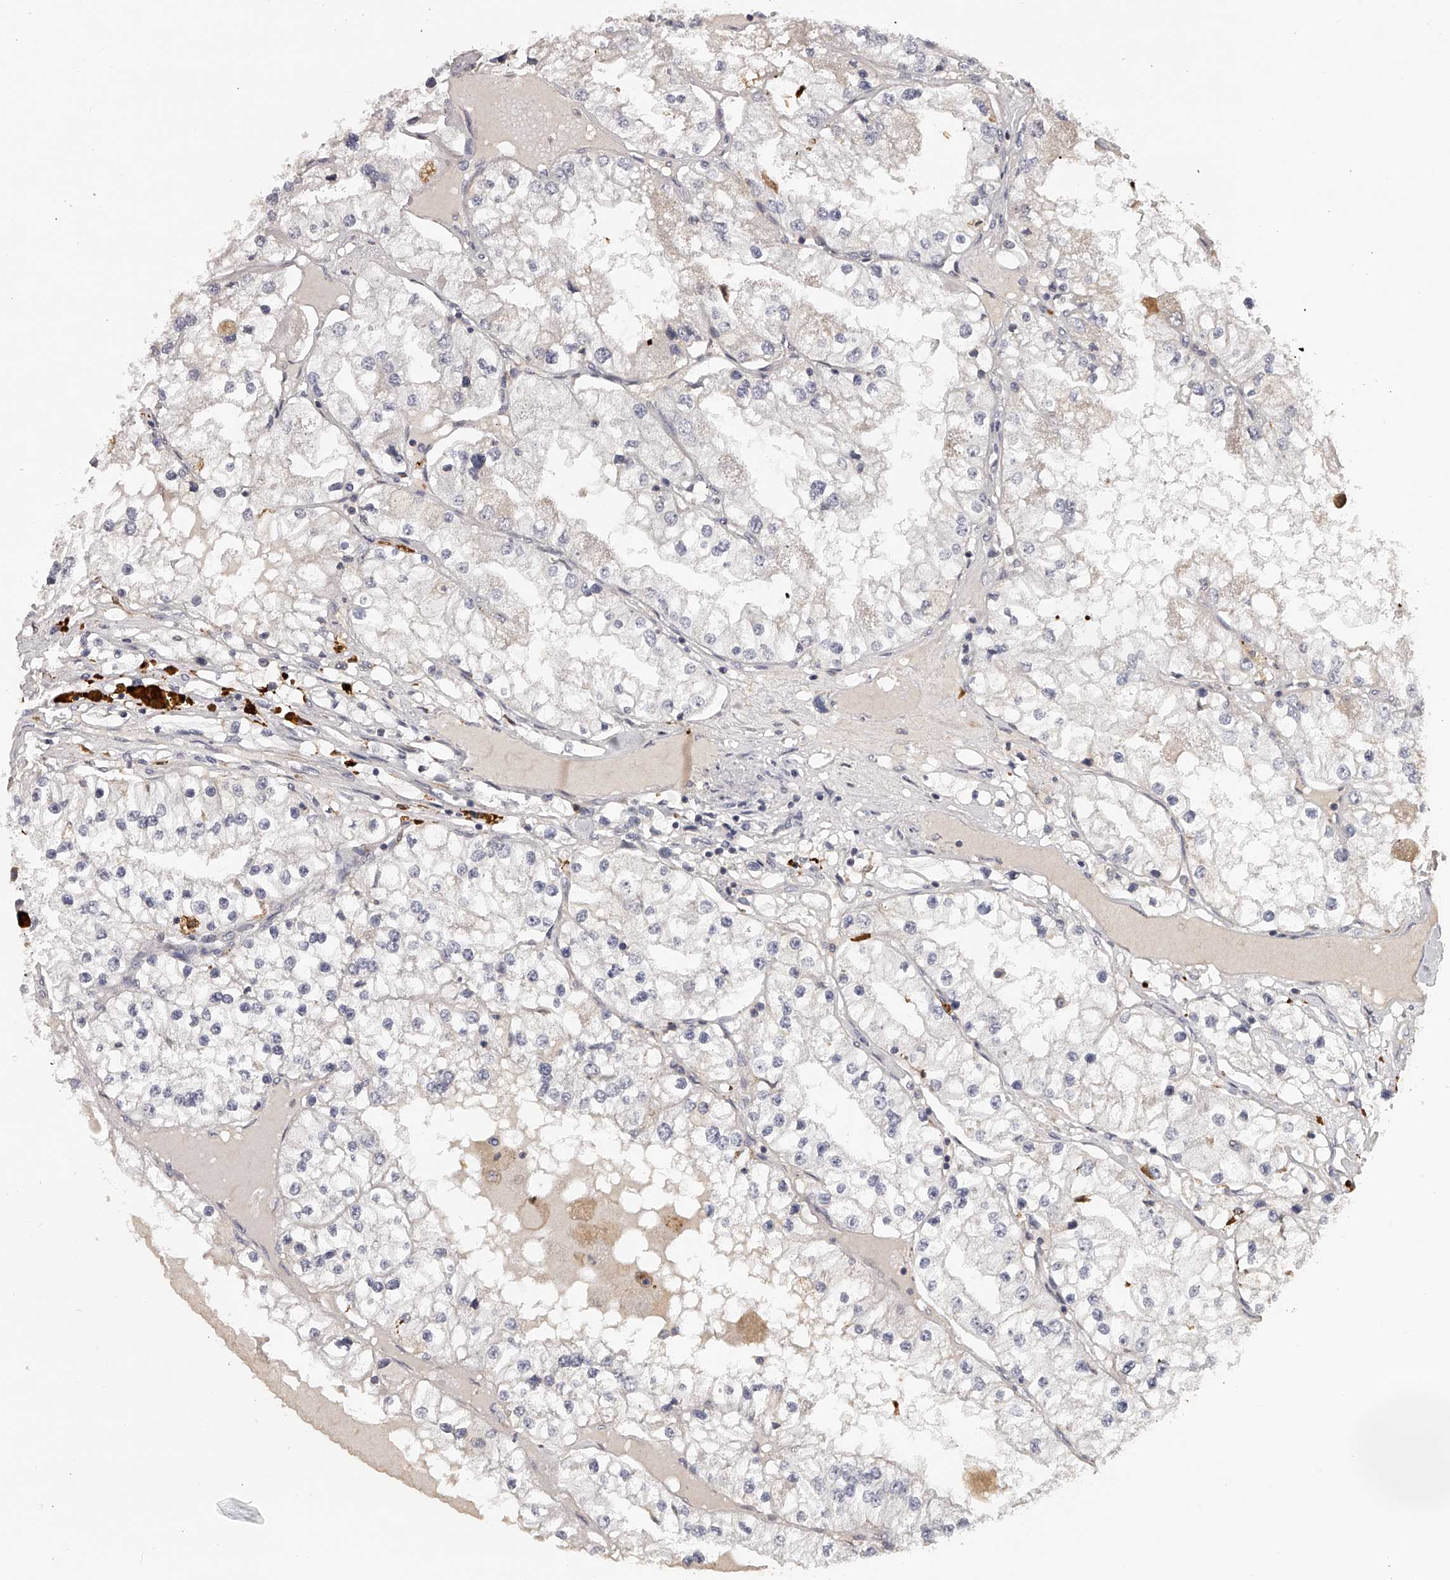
{"staining": {"intensity": "negative", "quantity": "none", "location": "none"}, "tissue": "renal cancer", "cell_type": "Tumor cells", "image_type": "cancer", "snomed": [{"axis": "morphology", "description": "Adenocarcinoma, NOS"}, {"axis": "topography", "description": "Kidney"}], "caption": "High magnification brightfield microscopy of adenocarcinoma (renal) stained with DAB (brown) and counterstained with hematoxylin (blue): tumor cells show no significant expression. The staining was performed using DAB to visualize the protein expression in brown, while the nuclei were stained in blue with hematoxylin (Magnification: 20x).", "gene": "TNN", "patient": {"sex": "male", "age": 68}}